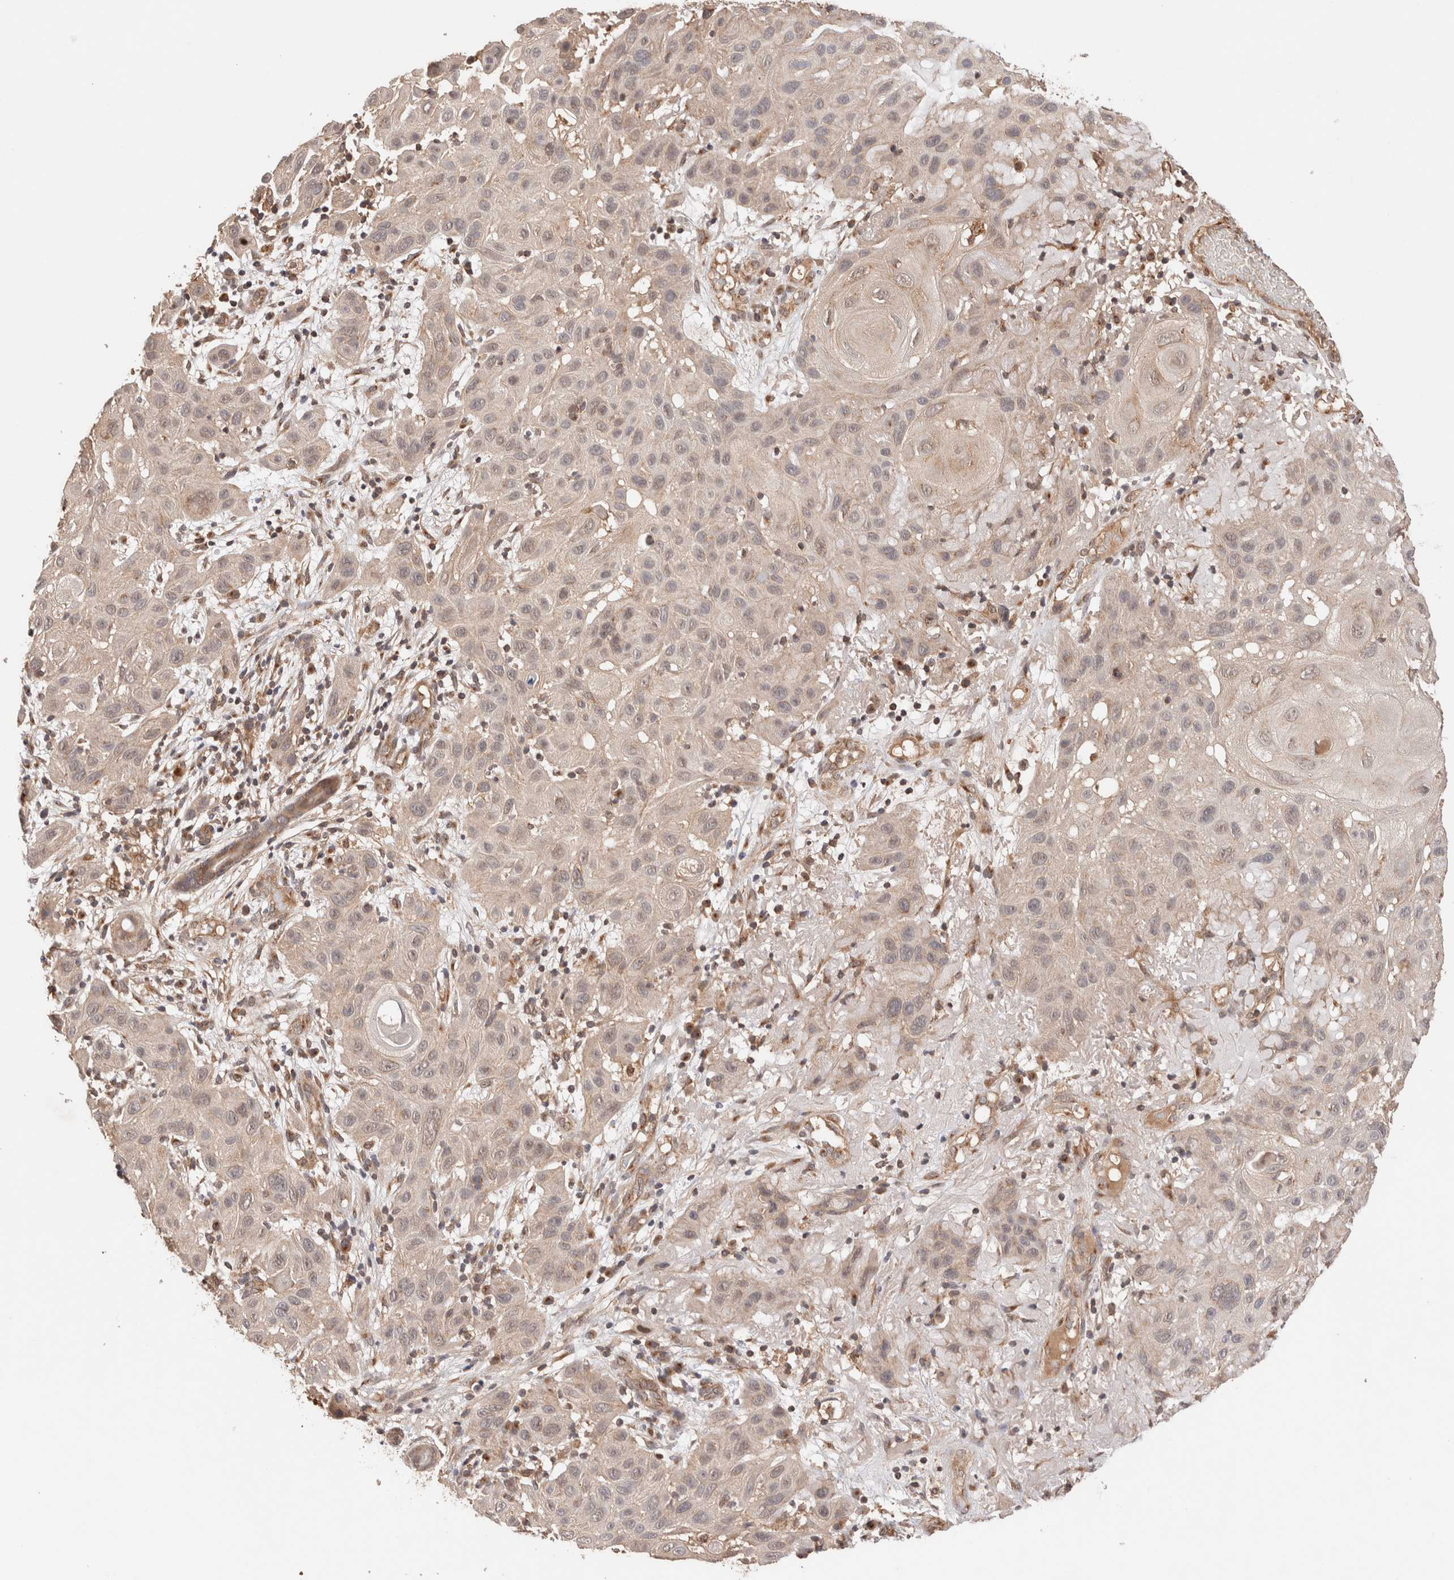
{"staining": {"intensity": "weak", "quantity": ">75%", "location": "cytoplasmic/membranous,nuclear"}, "tissue": "skin cancer", "cell_type": "Tumor cells", "image_type": "cancer", "snomed": [{"axis": "morphology", "description": "Normal tissue, NOS"}, {"axis": "morphology", "description": "Squamous cell carcinoma, NOS"}, {"axis": "topography", "description": "Skin"}], "caption": "Immunohistochemical staining of human squamous cell carcinoma (skin) exhibits low levels of weak cytoplasmic/membranous and nuclear protein staining in about >75% of tumor cells.", "gene": "SIKE1", "patient": {"sex": "female", "age": 96}}